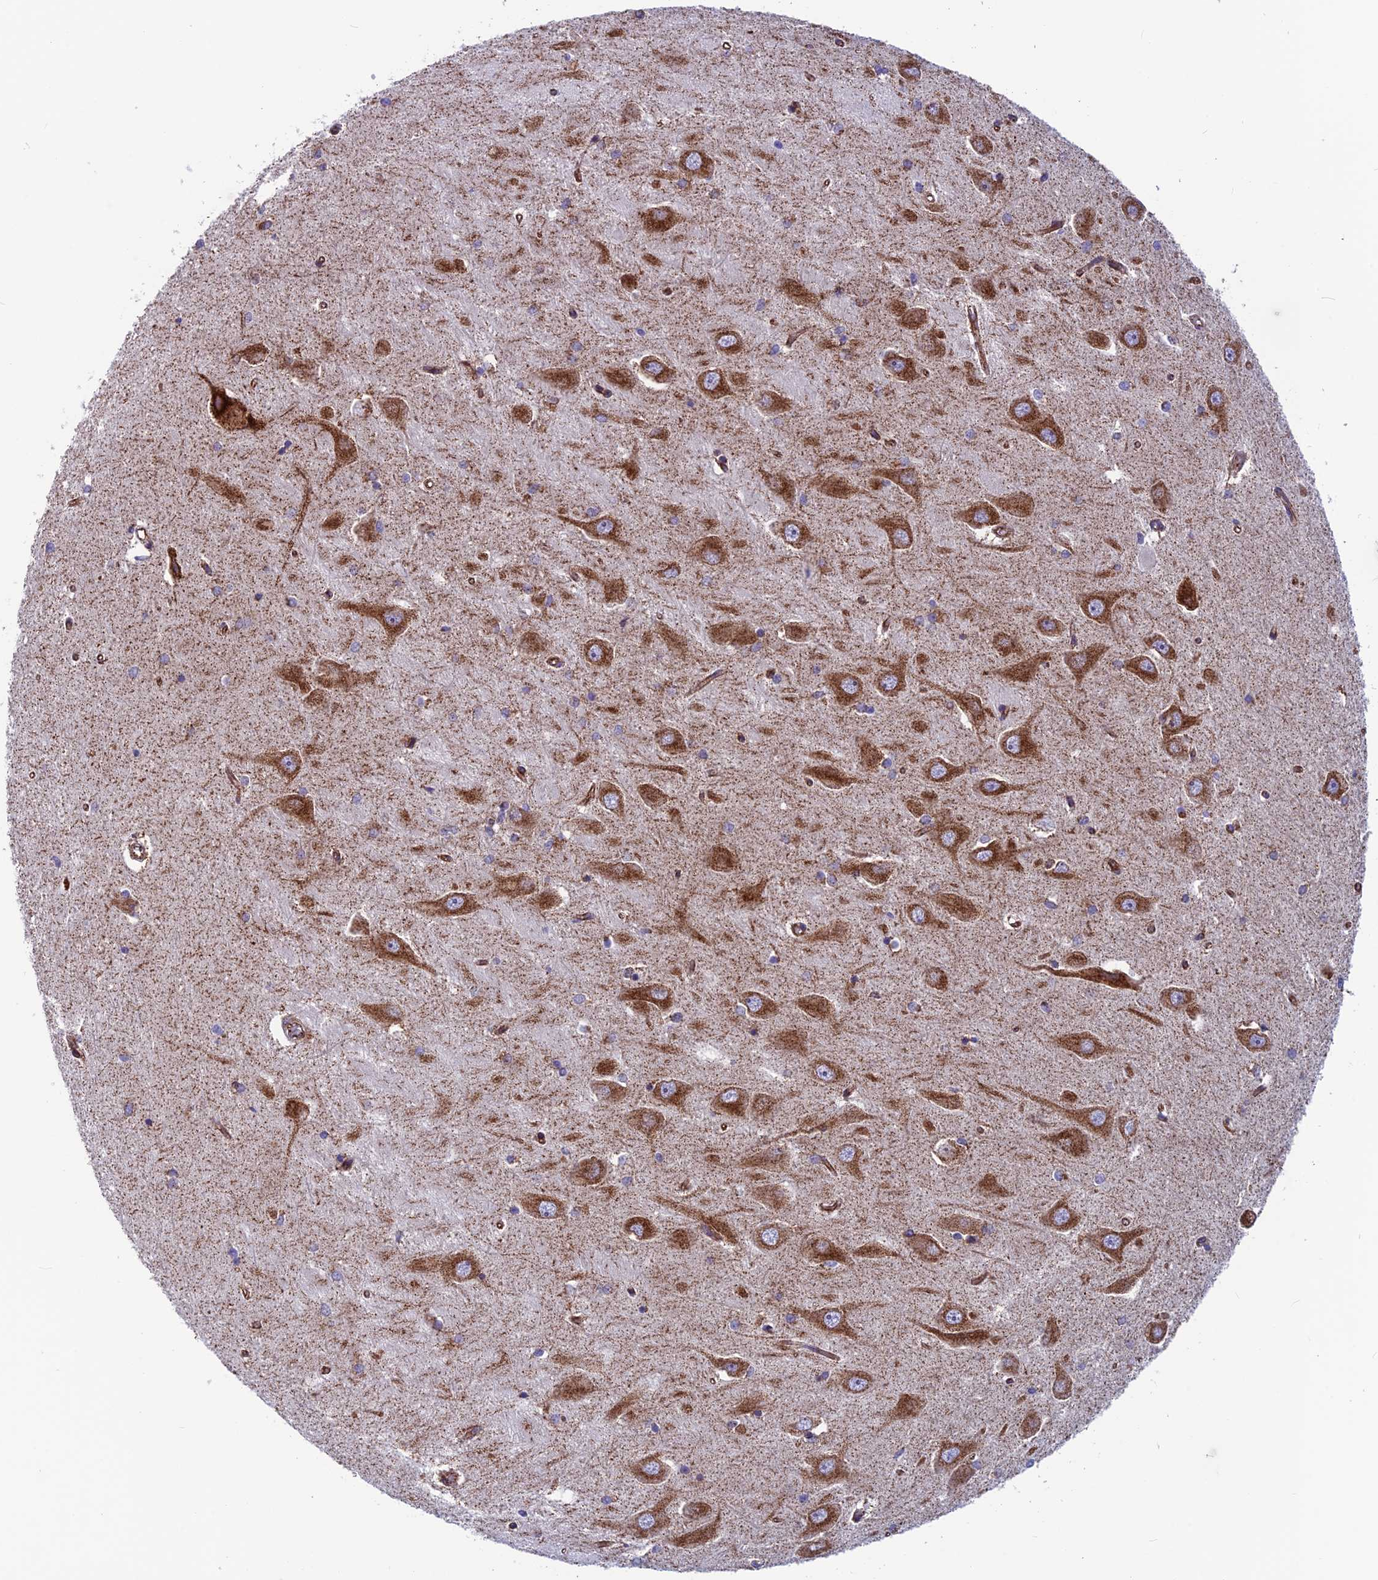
{"staining": {"intensity": "moderate", "quantity": "25%-75%", "location": "cytoplasmic/membranous"}, "tissue": "hippocampus", "cell_type": "Glial cells", "image_type": "normal", "snomed": [{"axis": "morphology", "description": "Normal tissue, NOS"}, {"axis": "topography", "description": "Hippocampus"}], "caption": "IHC photomicrograph of normal hippocampus: human hippocampus stained using immunohistochemistry displays medium levels of moderate protein expression localized specifically in the cytoplasmic/membranous of glial cells, appearing as a cytoplasmic/membranous brown color.", "gene": "MRPS18B", "patient": {"sex": "male", "age": 45}}